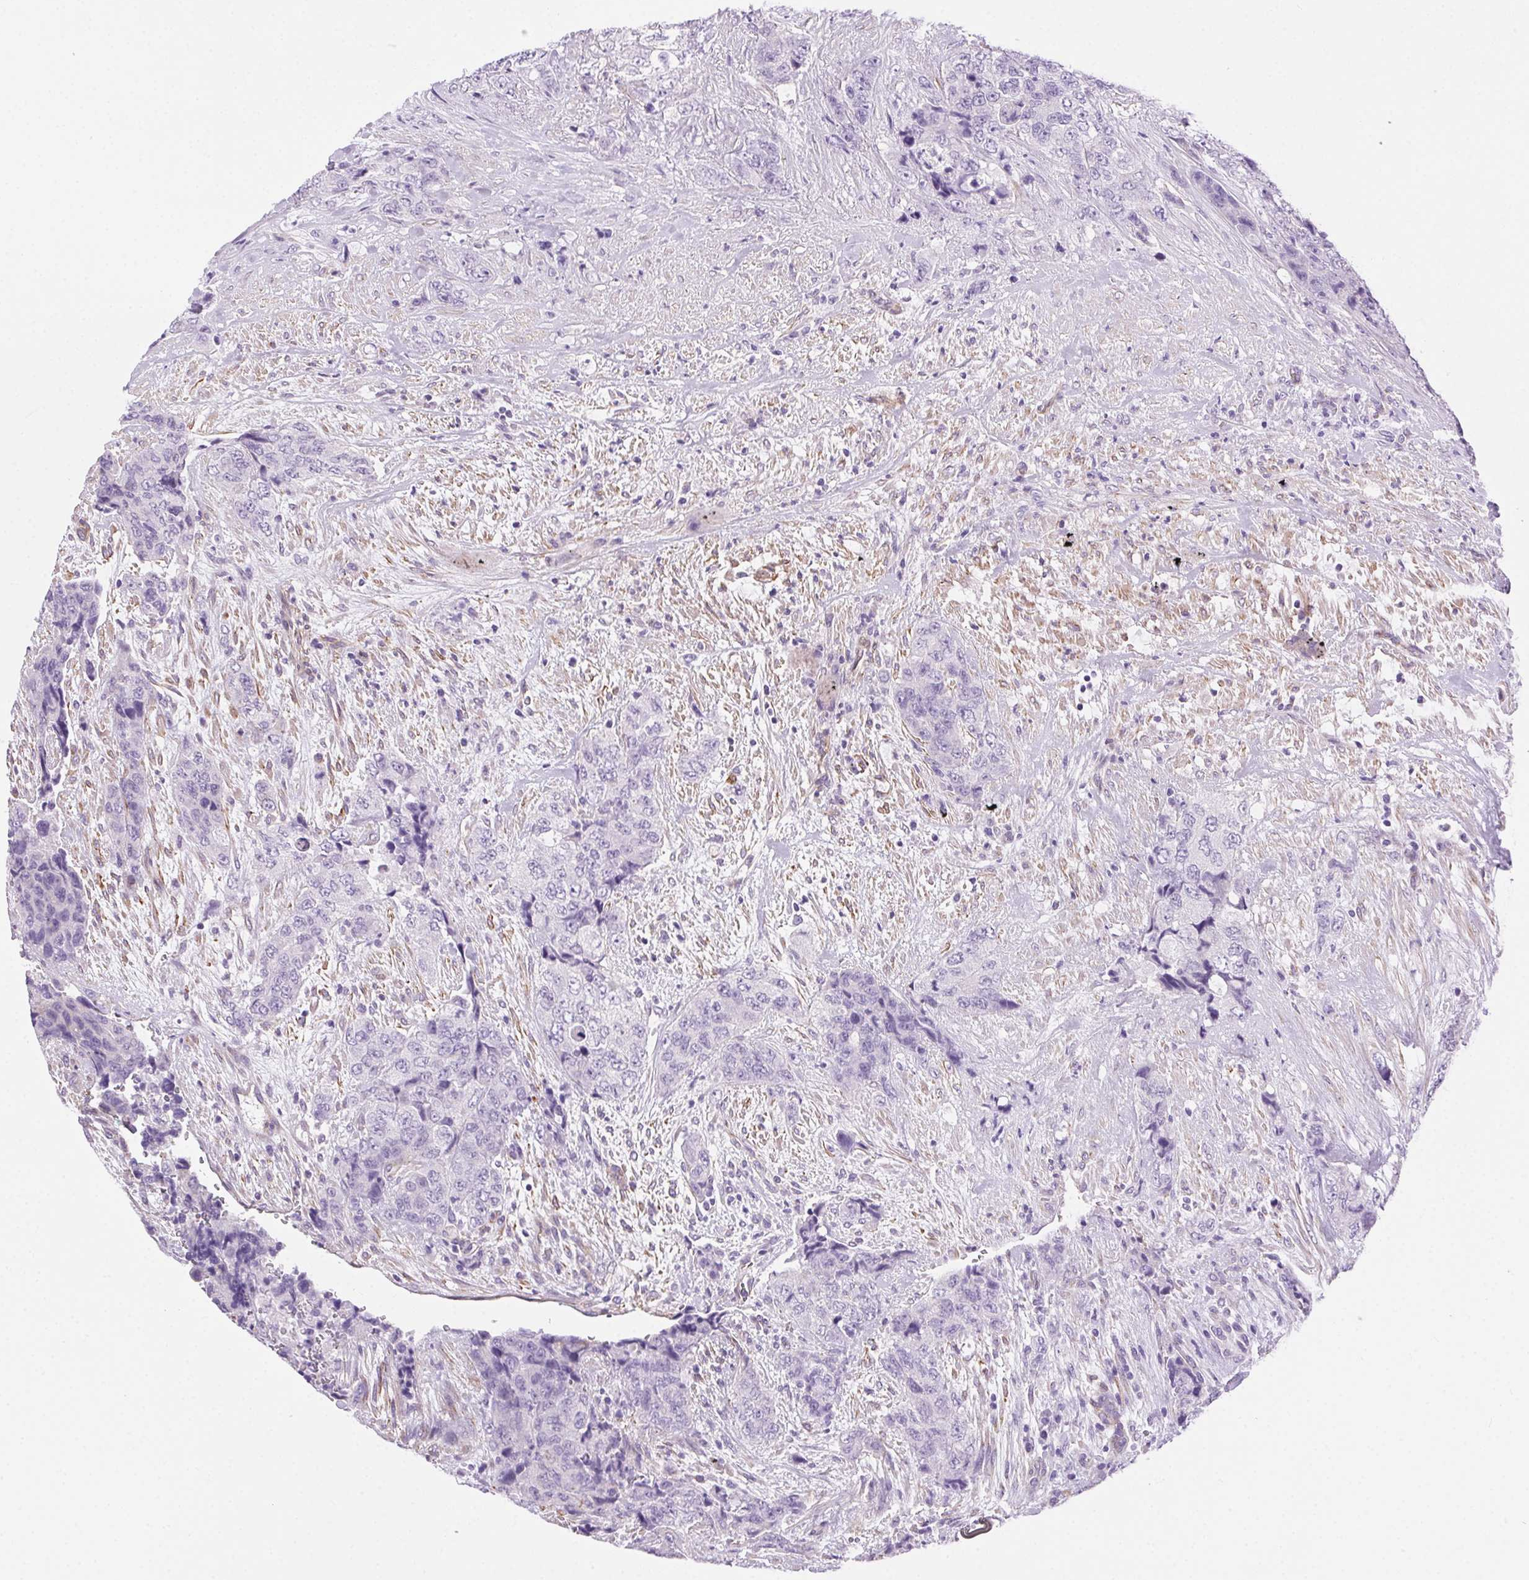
{"staining": {"intensity": "negative", "quantity": "none", "location": "none"}, "tissue": "urothelial cancer", "cell_type": "Tumor cells", "image_type": "cancer", "snomed": [{"axis": "morphology", "description": "Urothelial carcinoma, High grade"}, {"axis": "topography", "description": "Urinary bladder"}], "caption": "Urothelial cancer was stained to show a protein in brown. There is no significant staining in tumor cells.", "gene": "SHCBP1L", "patient": {"sex": "female", "age": 78}}